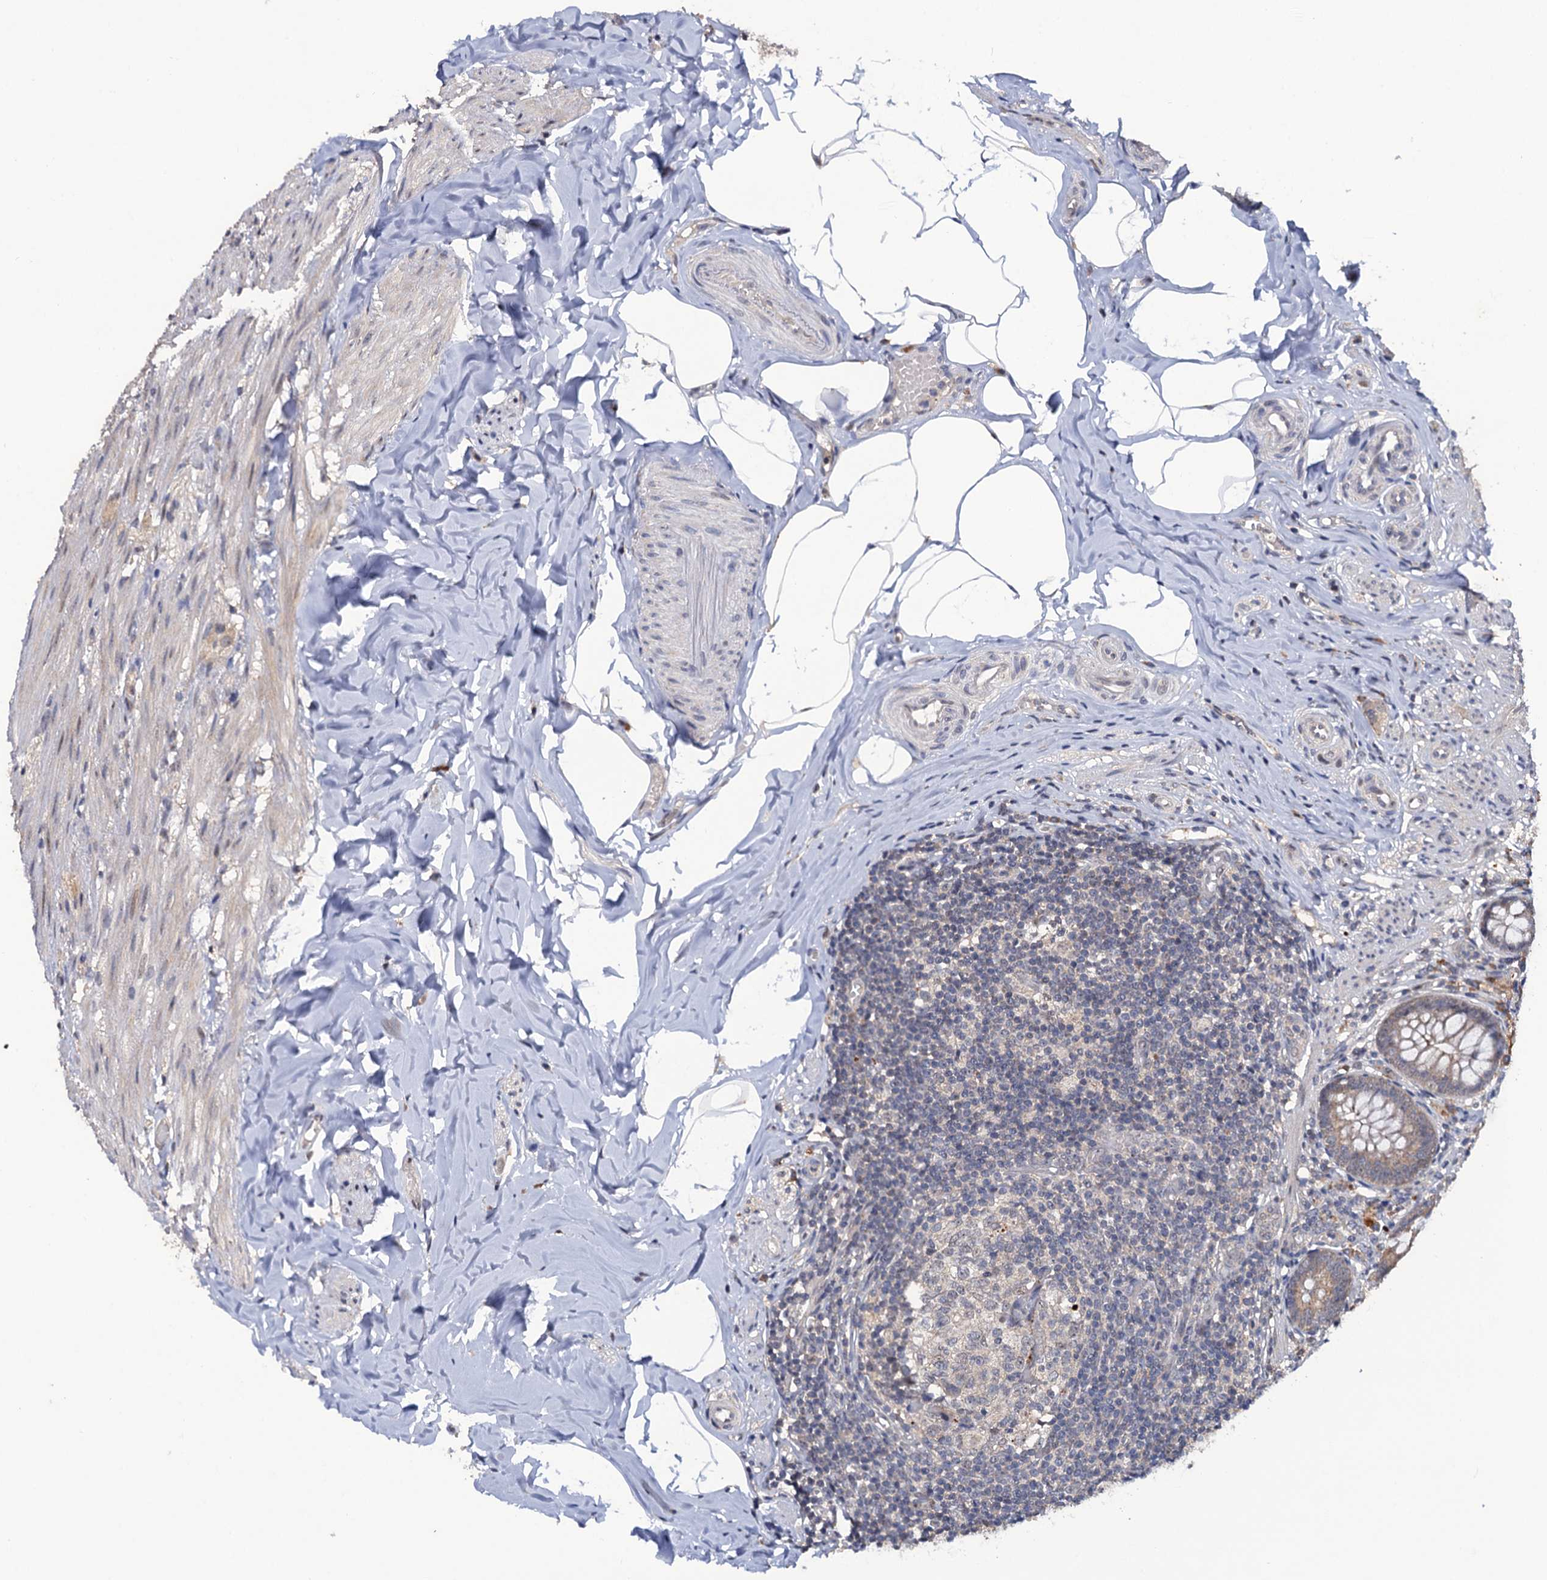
{"staining": {"intensity": "weak", "quantity": "25%-75%", "location": "cytoplasmic/membranous"}, "tissue": "appendix", "cell_type": "Glandular cells", "image_type": "normal", "snomed": [{"axis": "morphology", "description": "Normal tissue, NOS"}, {"axis": "topography", "description": "Appendix"}], "caption": "Protein staining of normal appendix demonstrates weak cytoplasmic/membranous staining in approximately 25%-75% of glandular cells. Immunohistochemistry stains the protein in brown and the nuclei are stained blue.", "gene": "LRRC63", "patient": {"sex": "male", "age": 55}}